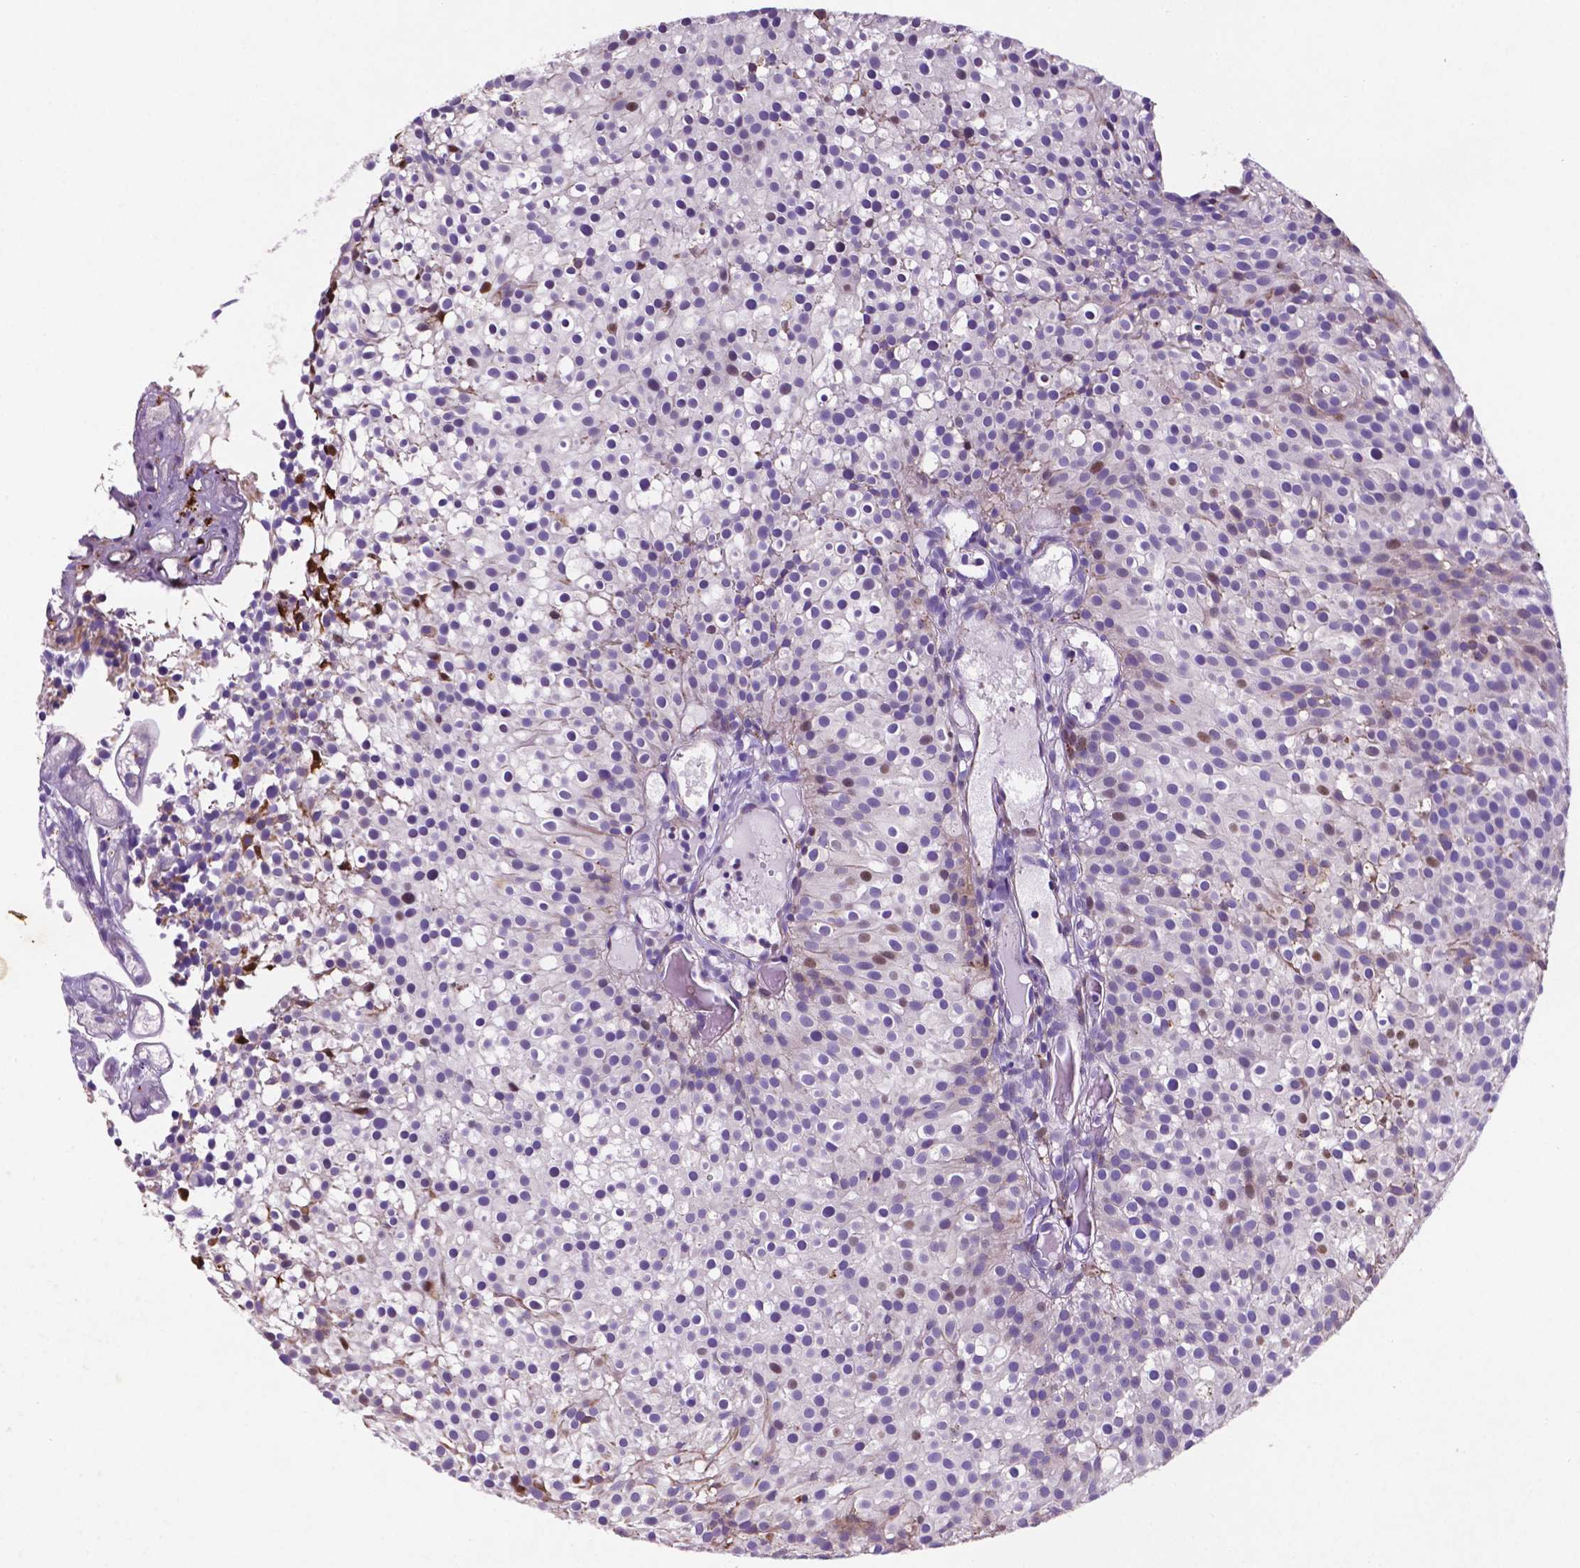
{"staining": {"intensity": "moderate", "quantity": "<25%", "location": "nuclear"}, "tissue": "urothelial cancer", "cell_type": "Tumor cells", "image_type": "cancer", "snomed": [{"axis": "morphology", "description": "Urothelial carcinoma, Low grade"}, {"axis": "topography", "description": "Urinary bladder"}], "caption": "Immunohistochemistry of human urothelial carcinoma (low-grade) displays low levels of moderate nuclear staining in approximately <25% of tumor cells.", "gene": "TM4SF20", "patient": {"sex": "male", "age": 63}}